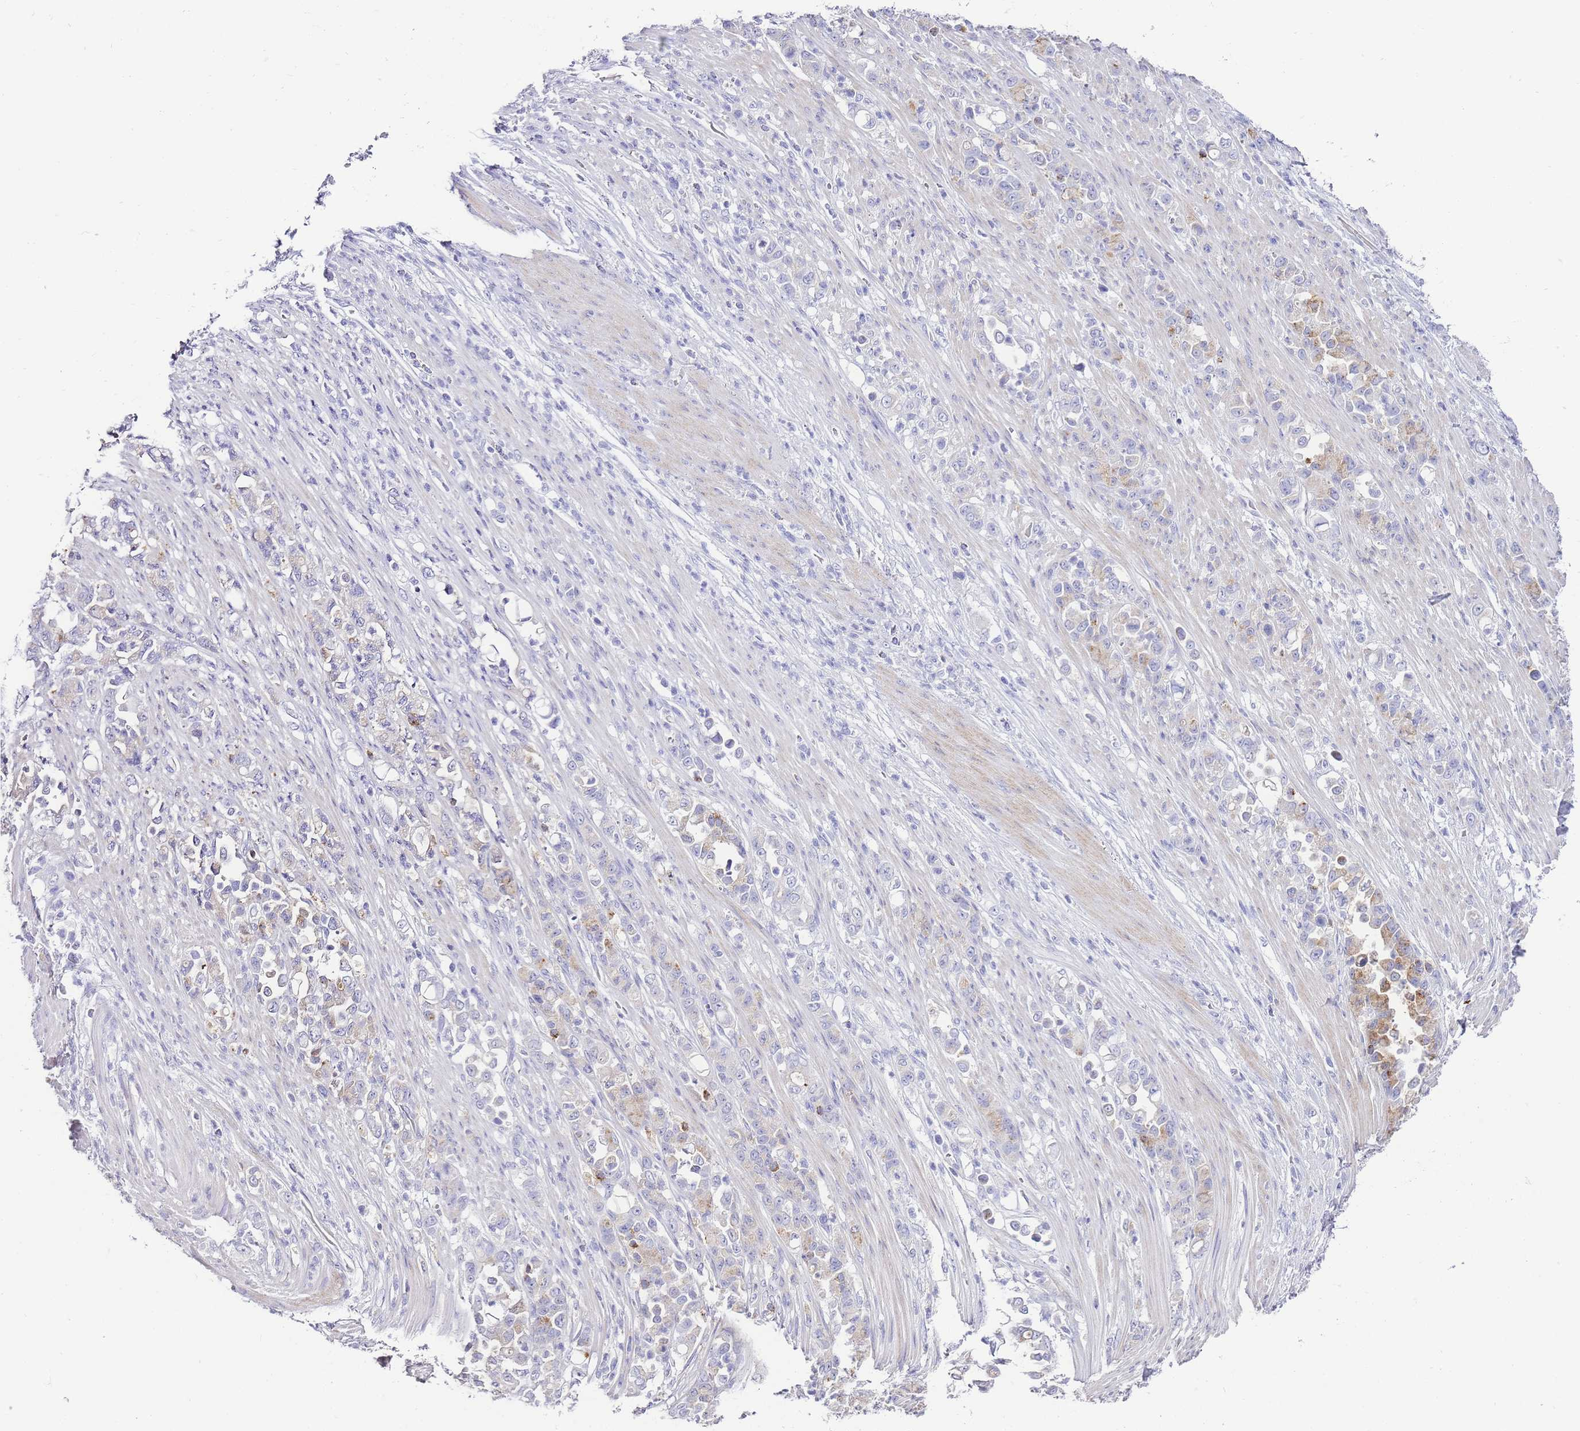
{"staining": {"intensity": "moderate", "quantity": "<25%", "location": "cytoplasmic/membranous"}, "tissue": "stomach cancer", "cell_type": "Tumor cells", "image_type": "cancer", "snomed": [{"axis": "morphology", "description": "Normal tissue, NOS"}, {"axis": "morphology", "description": "Adenocarcinoma, NOS"}, {"axis": "topography", "description": "Stomach"}], "caption": "A histopathology image of human adenocarcinoma (stomach) stained for a protein exhibits moderate cytoplasmic/membranous brown staining in tumor cells. The protein of interest is stained brown, and the nuclei are stained in blue (DAB (3,3'-diaminobenzidine) IHC with brightfield microscopy, high magnification).", "gene": "DPP4", "patient": {"sex": "female", "age": 79}}